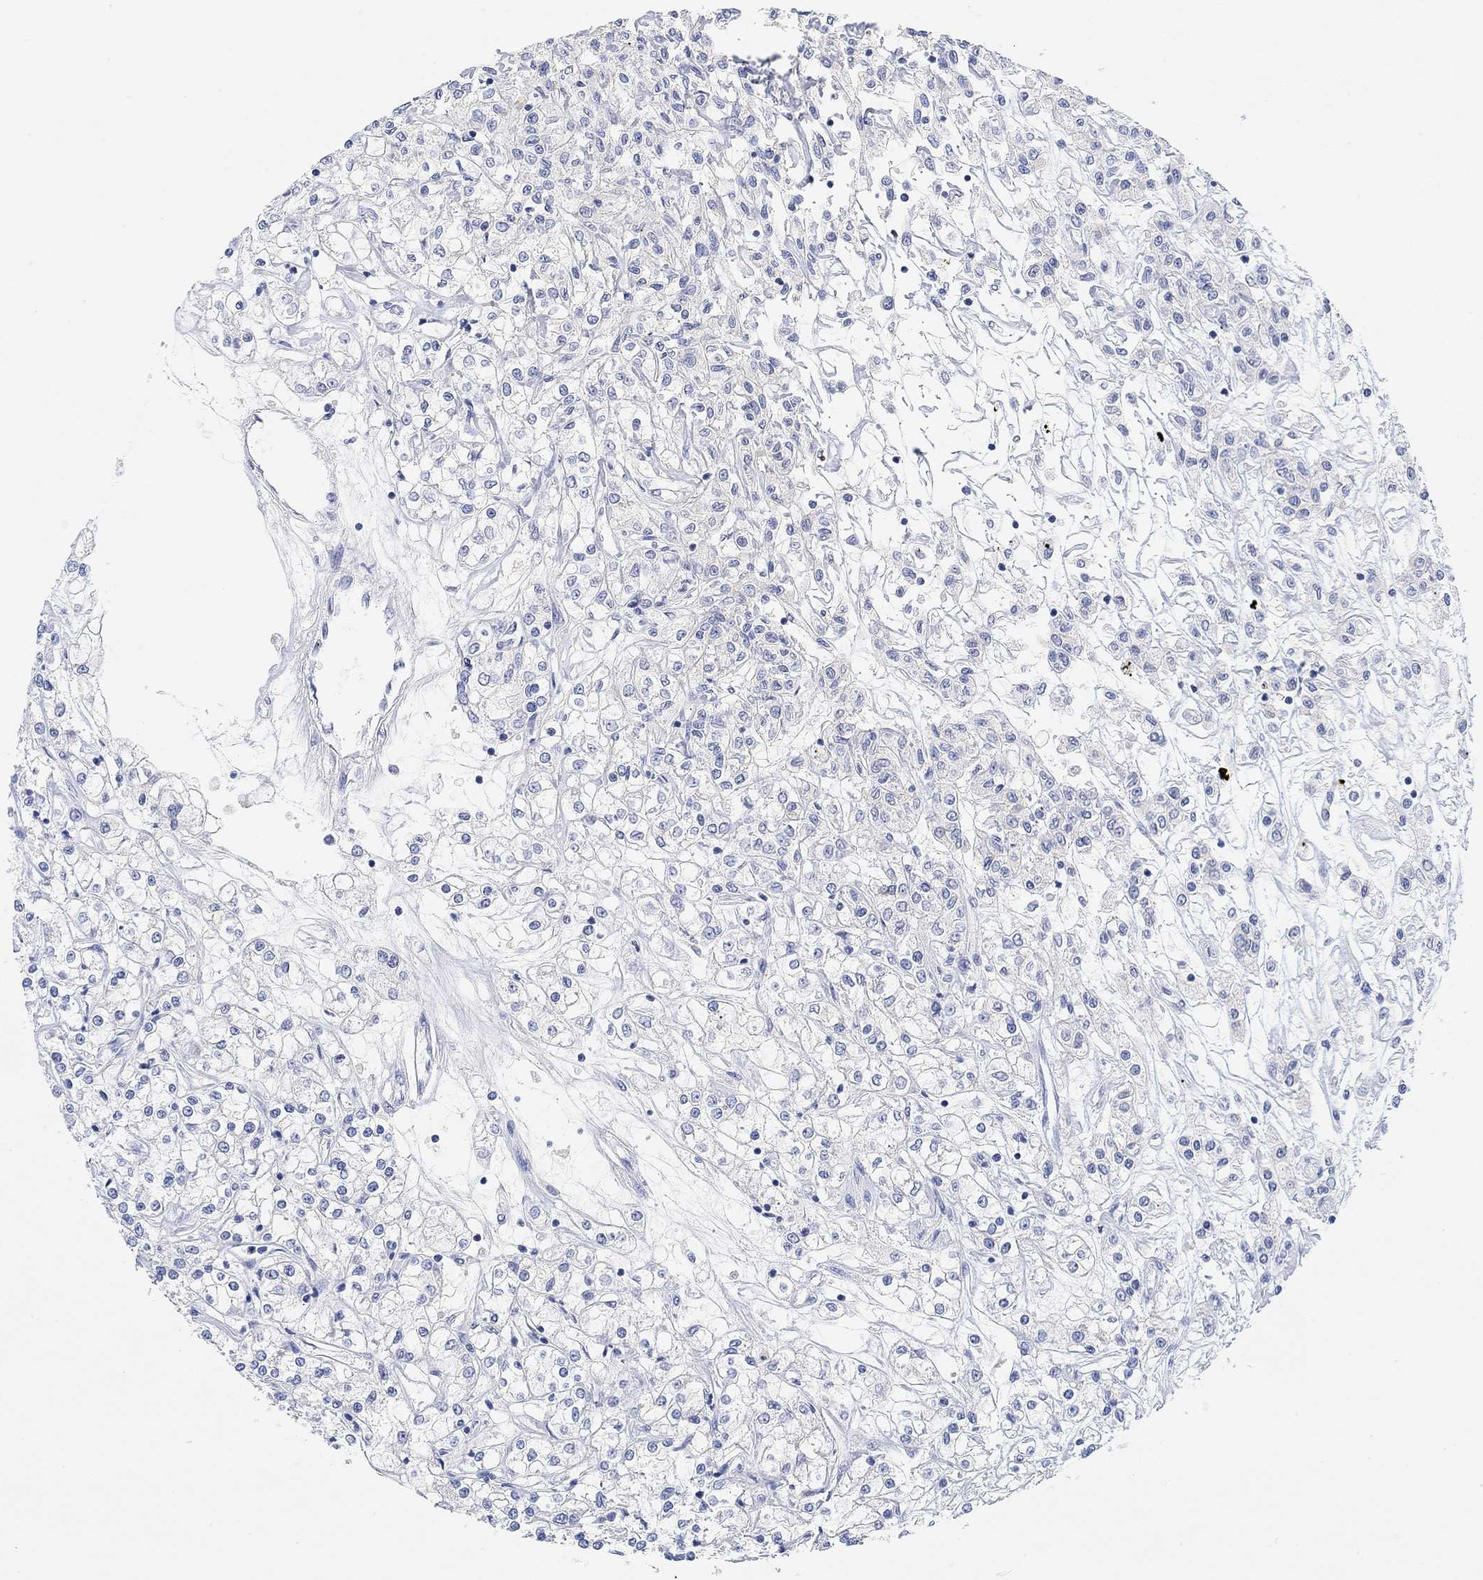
{"staining": {"intensity": "negative", "quantity": "none", "location": "none"}, "tissue": "renal cancer", "cell_type": "Tumor cells", "image_type": "cancer", "snomed": [{"axis": "morphology", "description": "Adenocarcinoma, NOS"}, {"axis": "topography", "description": "Kidney"}], "caption": "A high-resolution histopathology image shows IHC staining of renal cancer (adenocarcinoma), which reveals no significant expression in tumor cells.", "gene": "RGS1", "patient": {"sex": "female", "age": 59}}